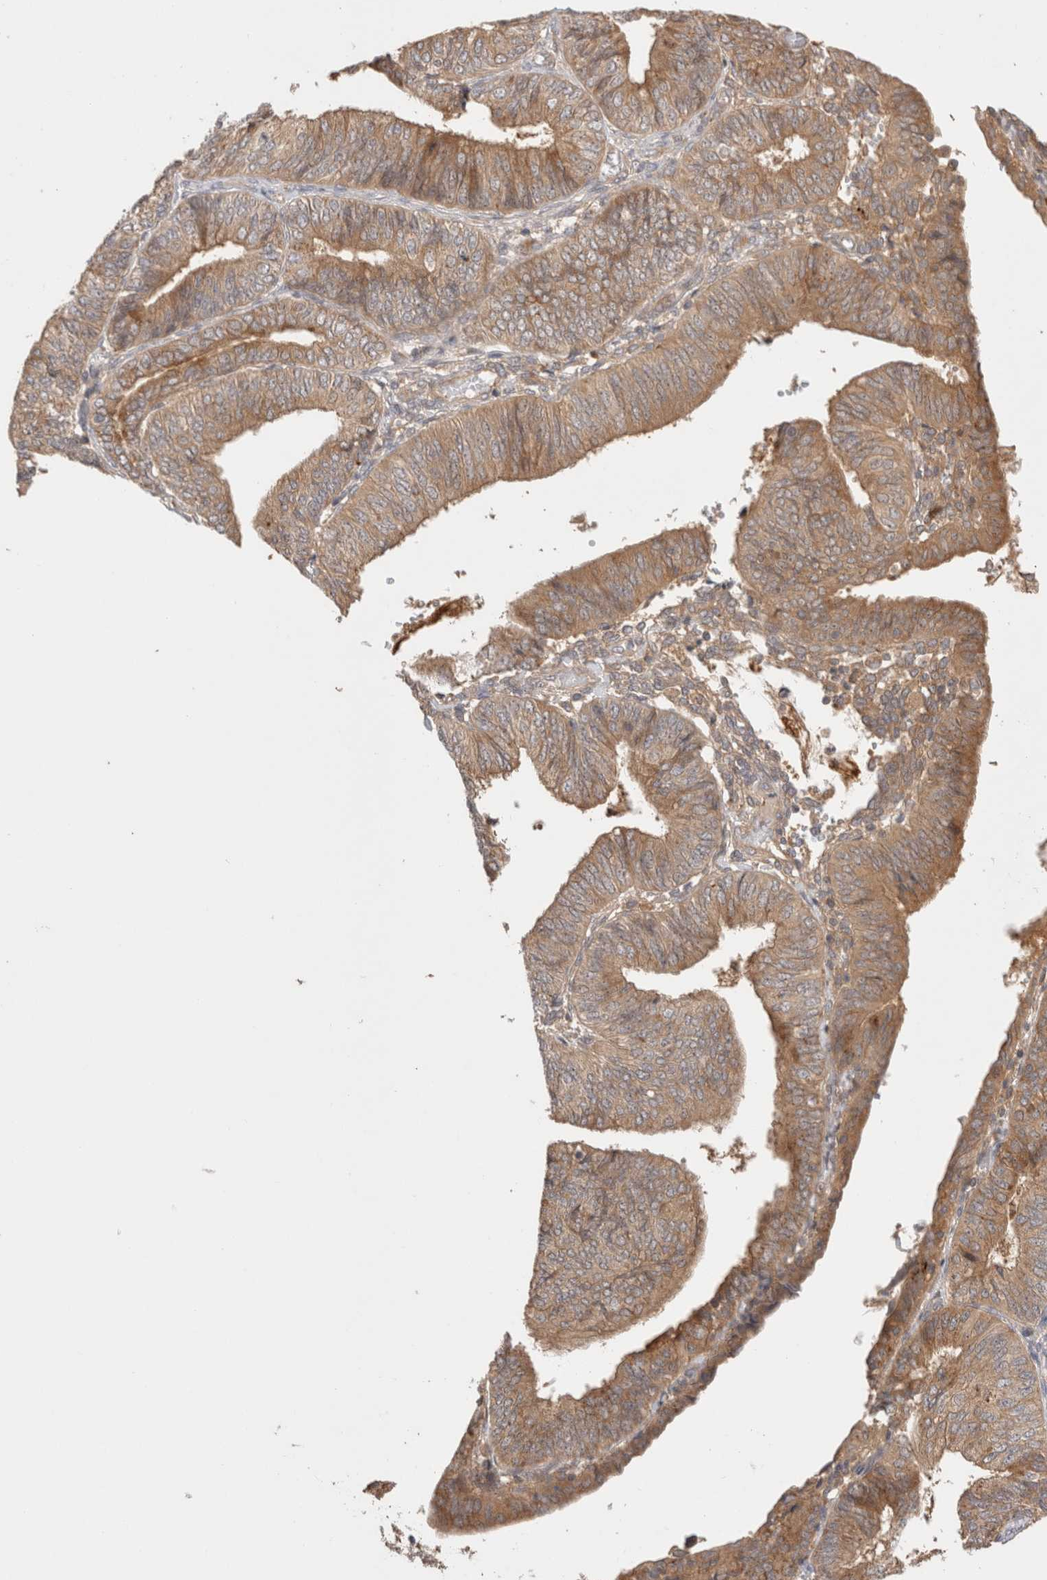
{"staining": {"intensity": "moderate", "quantity": ">75%", "location": "cytoplasmic/membranous"}, "tissue": "endometrial cancer", "cell_type": "Tumor cells", "image_type": "cancer", "snomed": [{"axis": "morphology", "description": "Adenocarcinoma, NOS"}, {"axis": "topography", "description": "Endometrium"}], "caption": "Endometrial adenocarcinoma stained with immunohistochemistry (IHC) exhibits moderate cytoplasmic/membranous staining in about >75% of tumor cells.", "gene": "VPS28", "patient": {"sex": "female", "age": 58}}